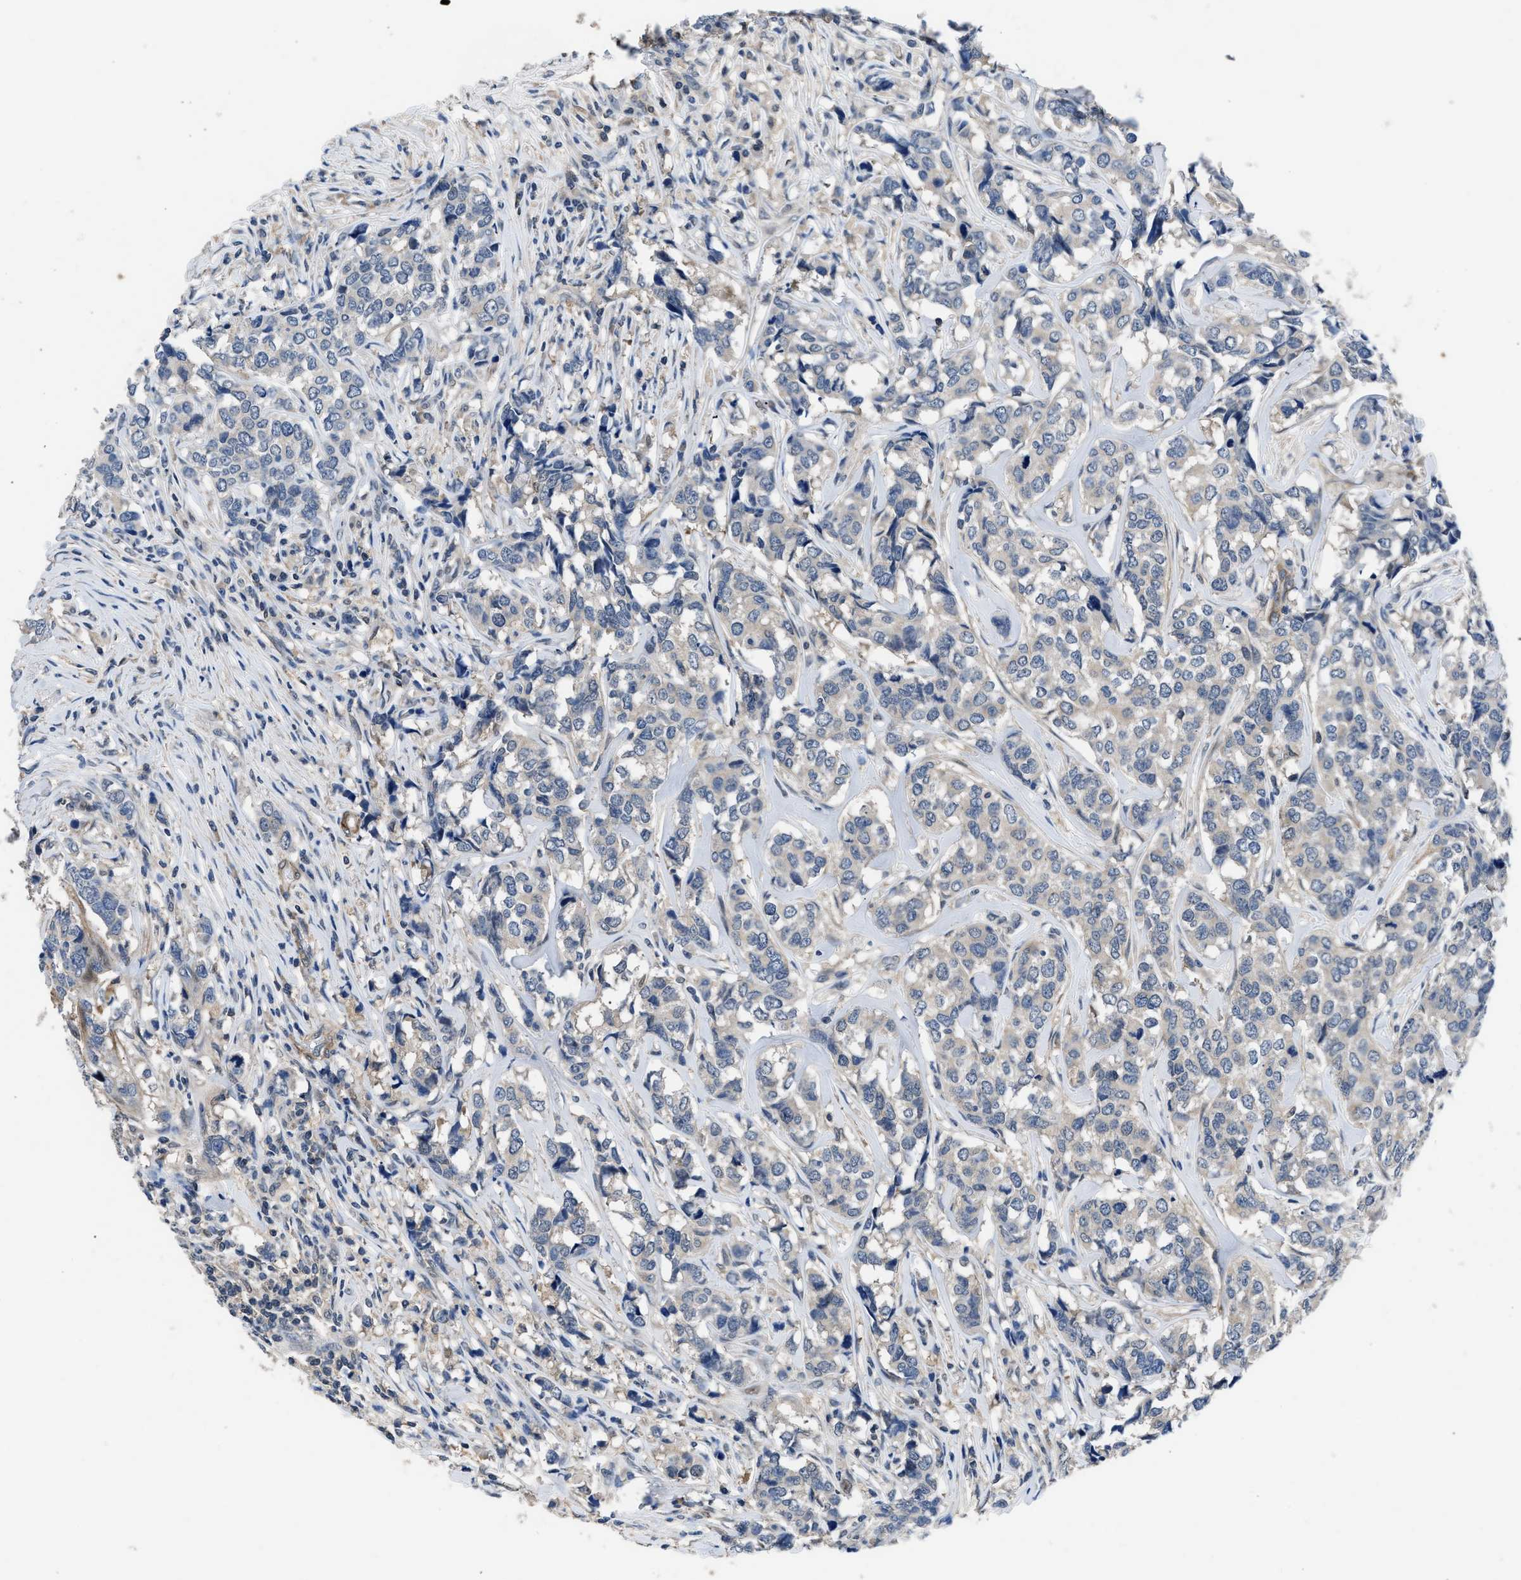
{"staining": {"intensity": "negative", "quantity": "none", "location": "none"}, "tissue": "breast cancer", "cell_type": "Tumor cells", "image_type": "cancer", "snomed": [{"axis": "morphology", "description": "Lobular carcinoma"}, {"axis": "topography", "description": "Breast"}], "caption": "Tumor cells show no significant positivity in breast cancer (lobular carcinoma).", "gene": "LANCL2", "patient": {"sex": "female", "age": 59}}